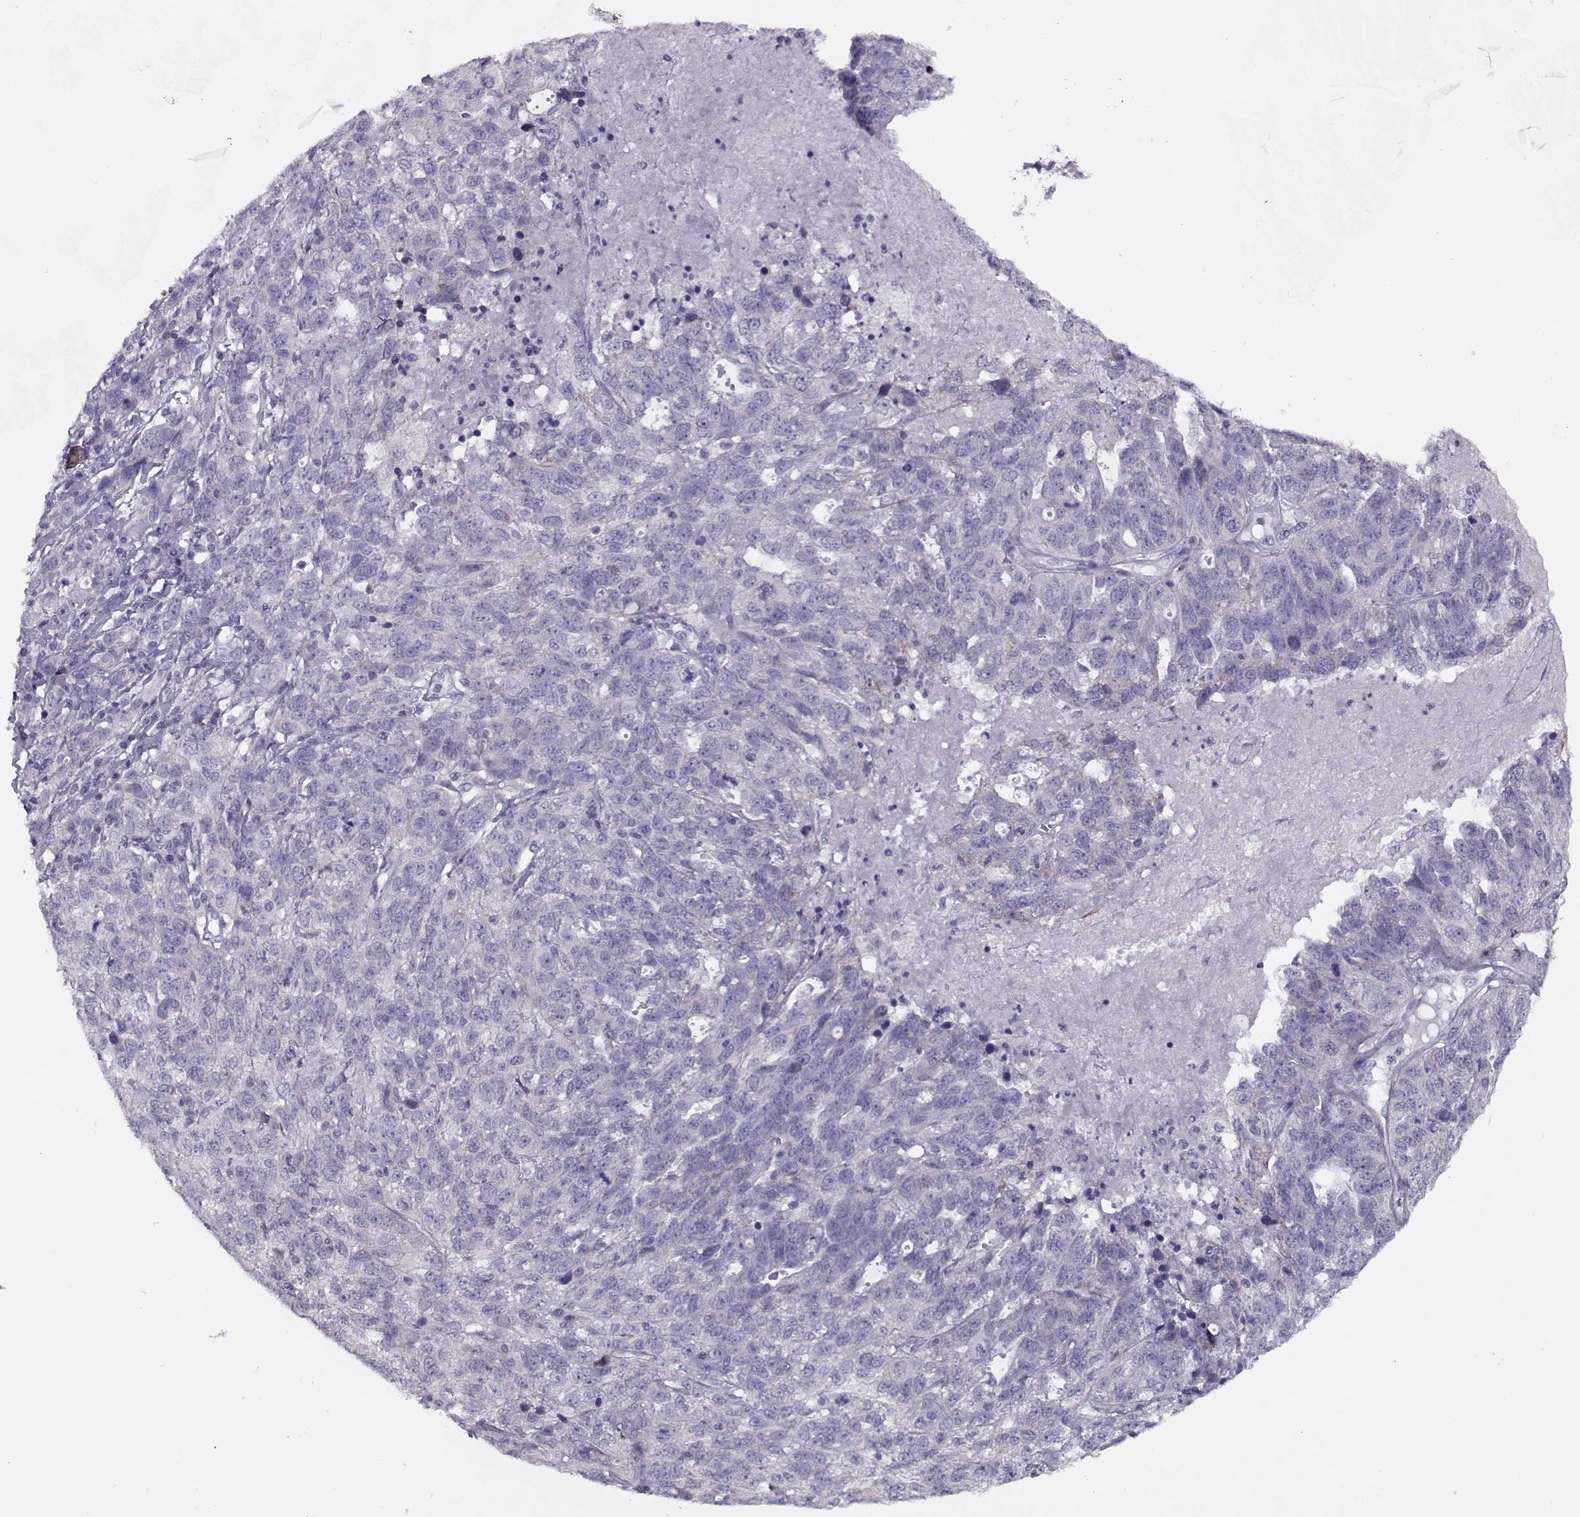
{"staining": {"intensity": "negative", "quantity": "none", "location": "none"}, "tissue": "ovarian cancer", "cell_type": "Tumor cells", "image_type": "cancer", "snomed": [{"axis": "morphology", "description": "Cystadenocarcinoma, serous, NOS"}, {"axis": "topography", "description": "Ovary"}], "caption": "Immunohistochemistry micrograph of neoplastic tissue: human serous cystadenocarcinoma (ovarian) stained with DAB shows no significant protein staining in tumor cells. (Brightfield microscopy of DAB (3,3'-diaminobenzidine) immunohistochemistry at high magnification).", "gene": "PP2D1", "patient": {"sex": "female", "age": 71}}